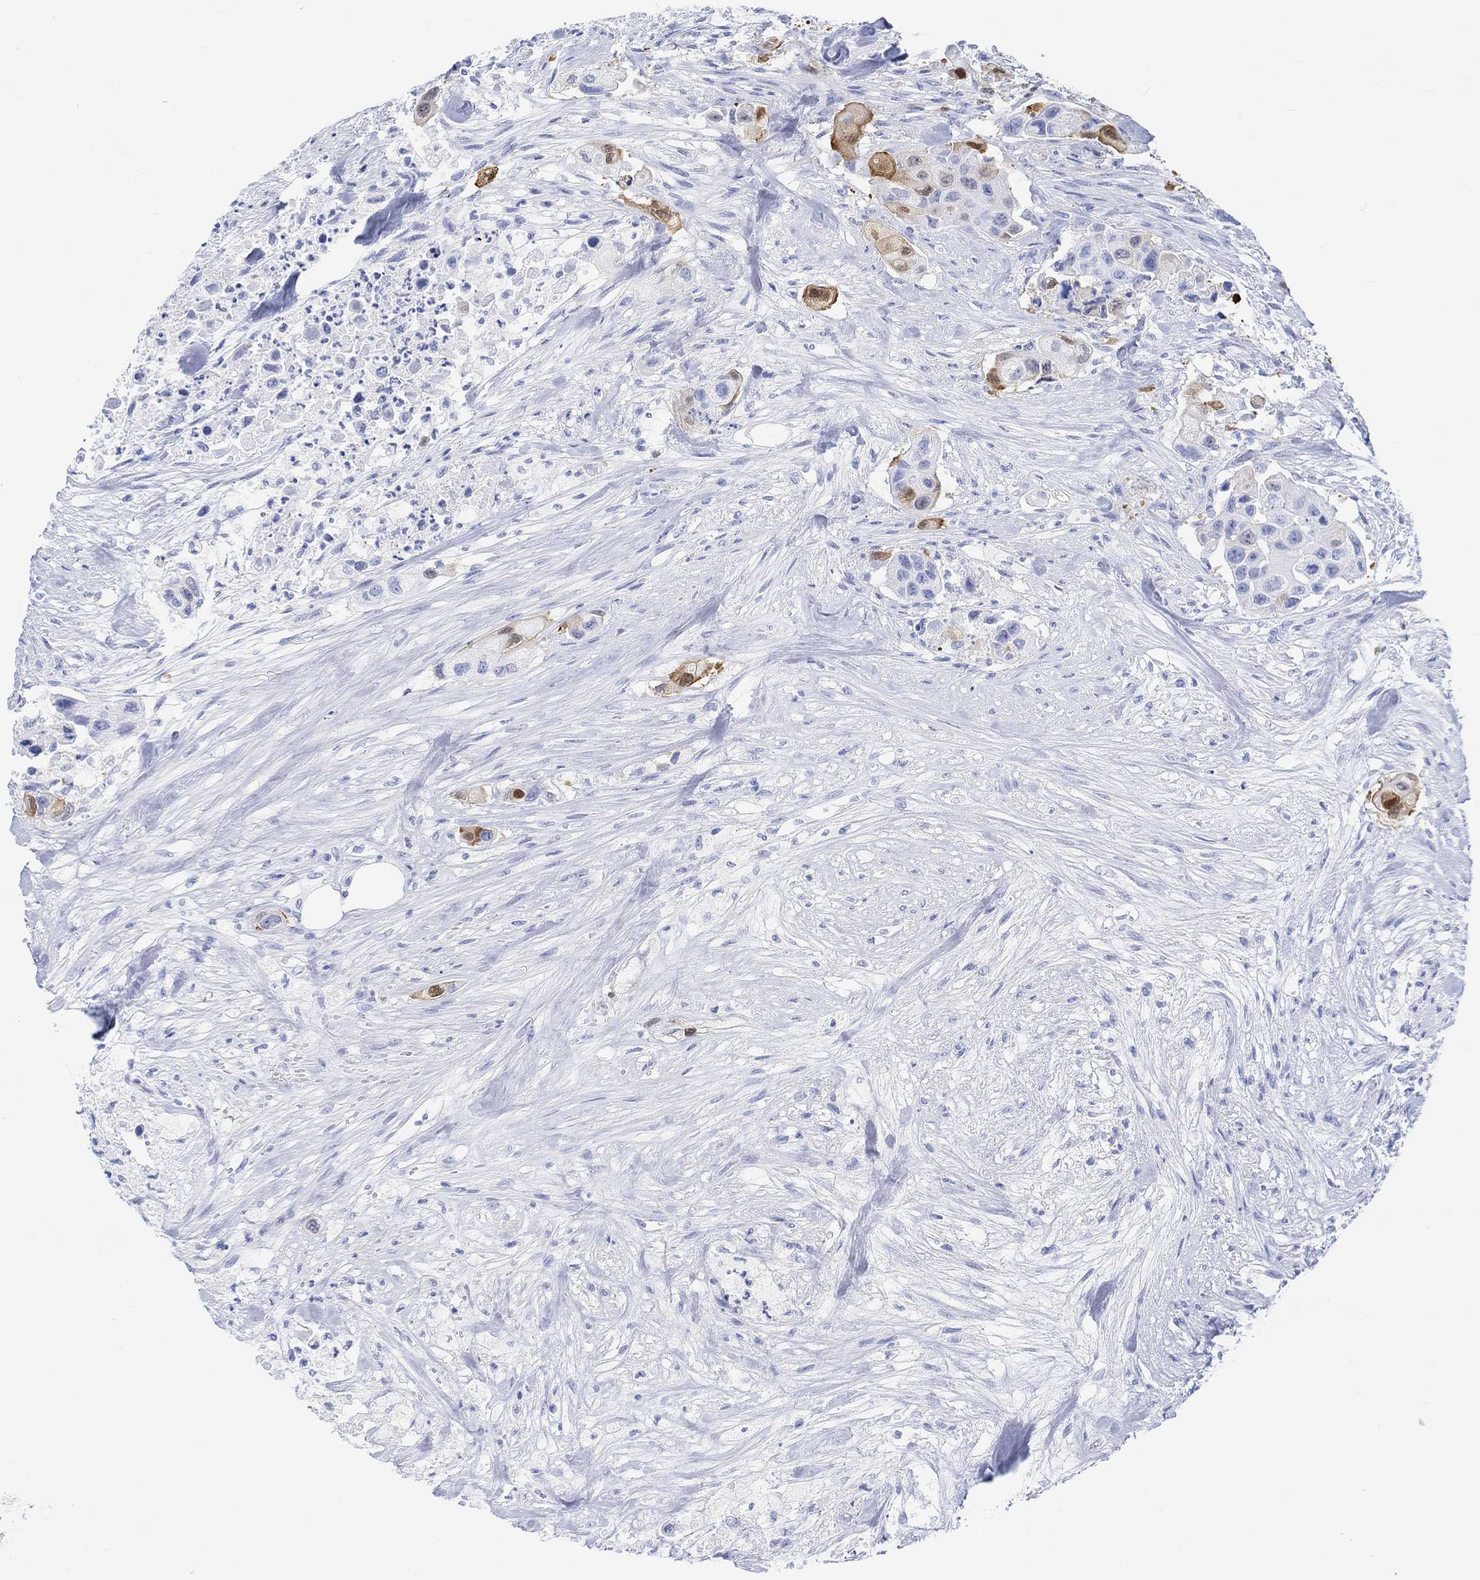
{"staining": {"intensity": "moderate", "quantity": "<25%", "location": "cytoplasmic/membranous"}, "tissue": "urothelial cancer", "cell_type": "Tumor cells", "image_type": "cancer", "snomed": [{"axis": "morphology", "description": "Urothelial carcinoma, High grade"}, {"axis": "topography", "description": "Urinary bladder"}], "caption": "Immunohistochemistry (IHC) photomicrograph of neoplastic tissue: urothelial cancer stained using immunohistochemistry shows low levels of moderate protein expression localized specifically in the cytoplasmic/membranous of tumor cells, appearing as a cytoplasmic/membranous brown color.", "gene": "TPPP3", "patient": {"sex": "female", "age": 73}}